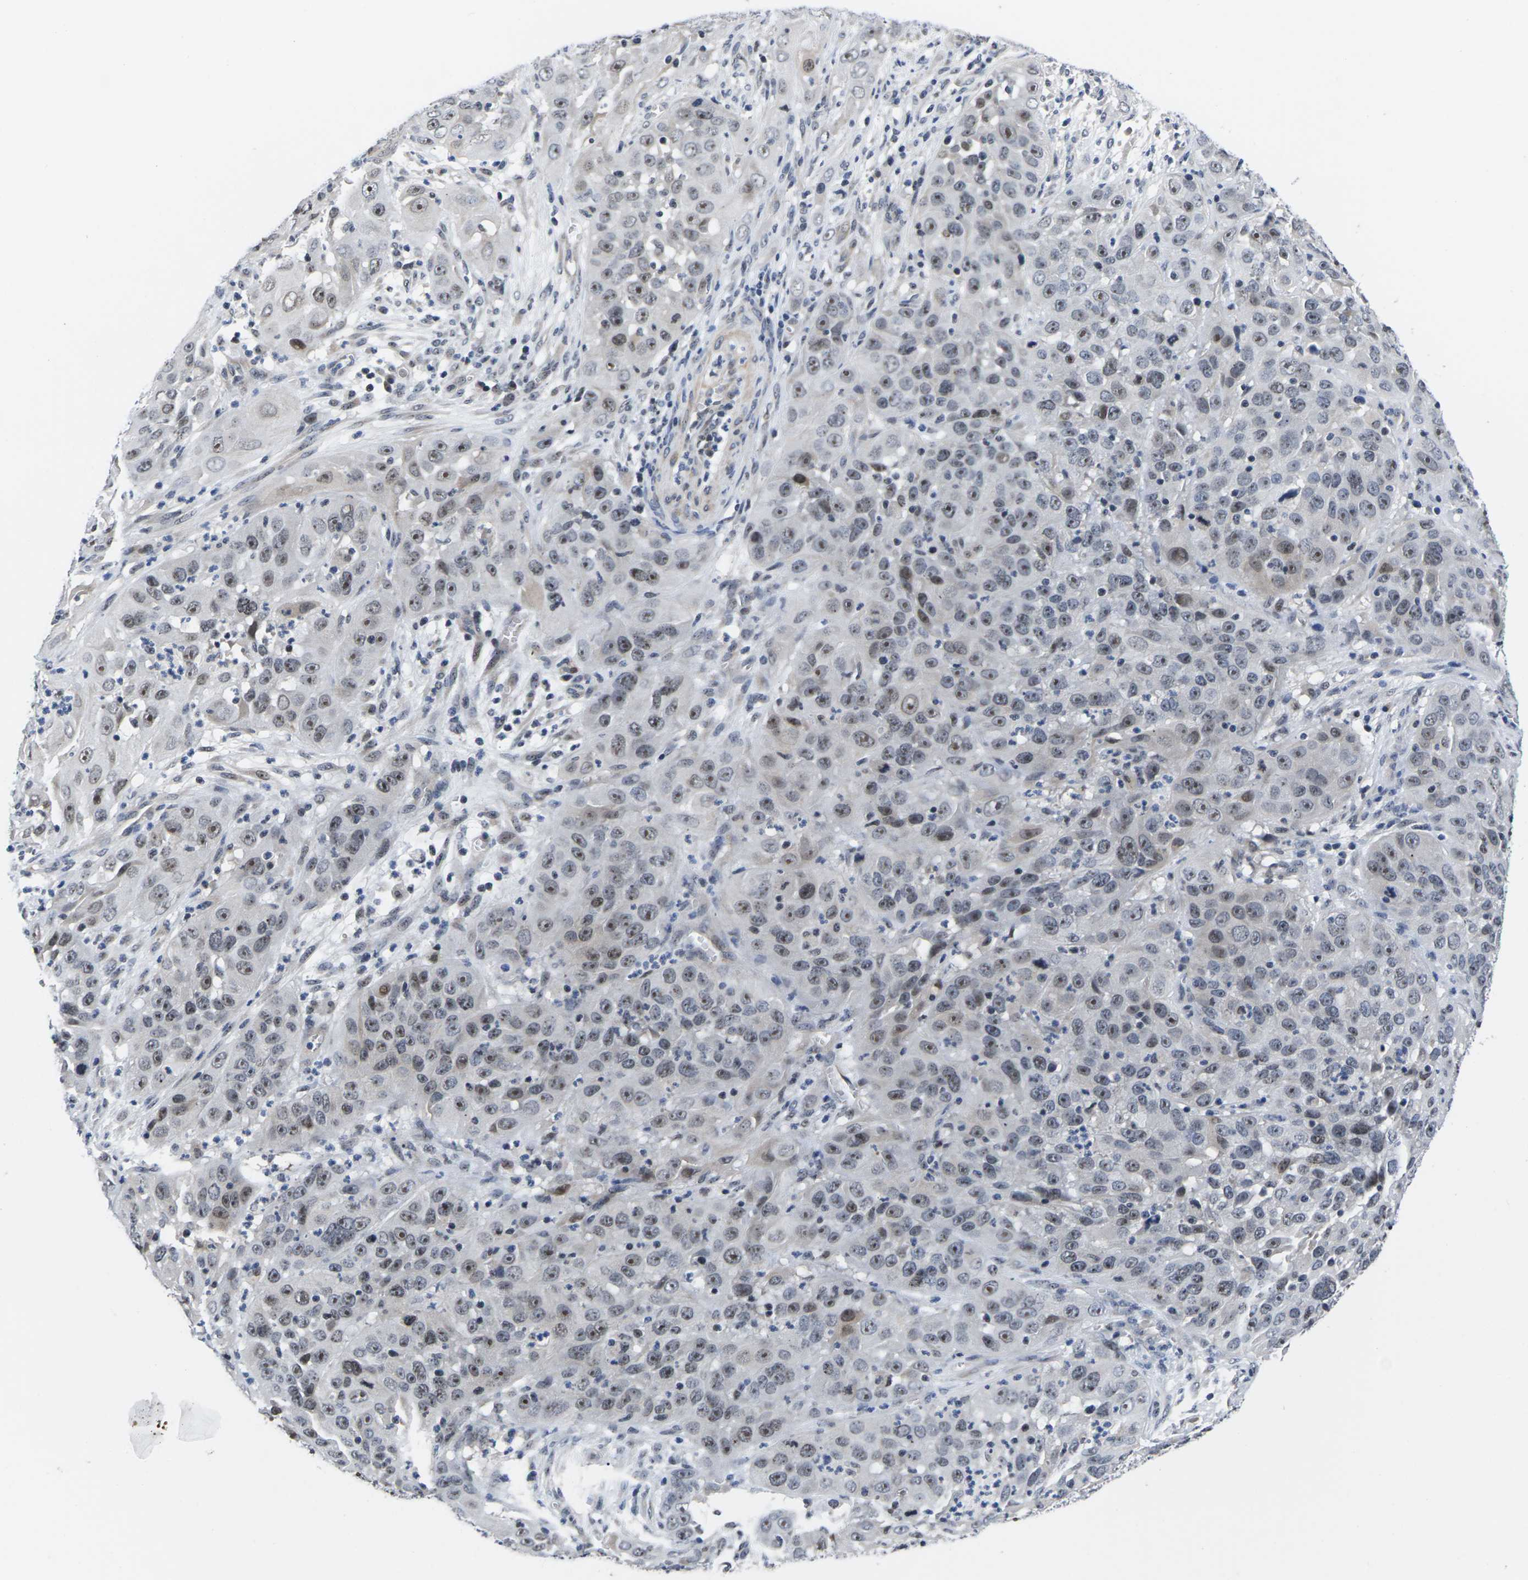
{"staining": {"intensity": "weak", "quantity": "25%-75%", "location": "nuclear"}, "tissue": "cervical cancer", "cell_type": "Tumor cells", "image_type": "cancer", "snomed": [{"axis": "morphology", "description": "Squamous cell carcinoma, NOS"}, {"axis": "topography", "description": "Cervix"}], "caption": "Immunohistochemical staining of human cervical cancer (squamous cell carcinoma) reveals low levels of weak nuclear expression in about 25%-75% of tumor cells.", "gene": "ST6GAL2", "patient": {"sex": "female", "age": 32}}